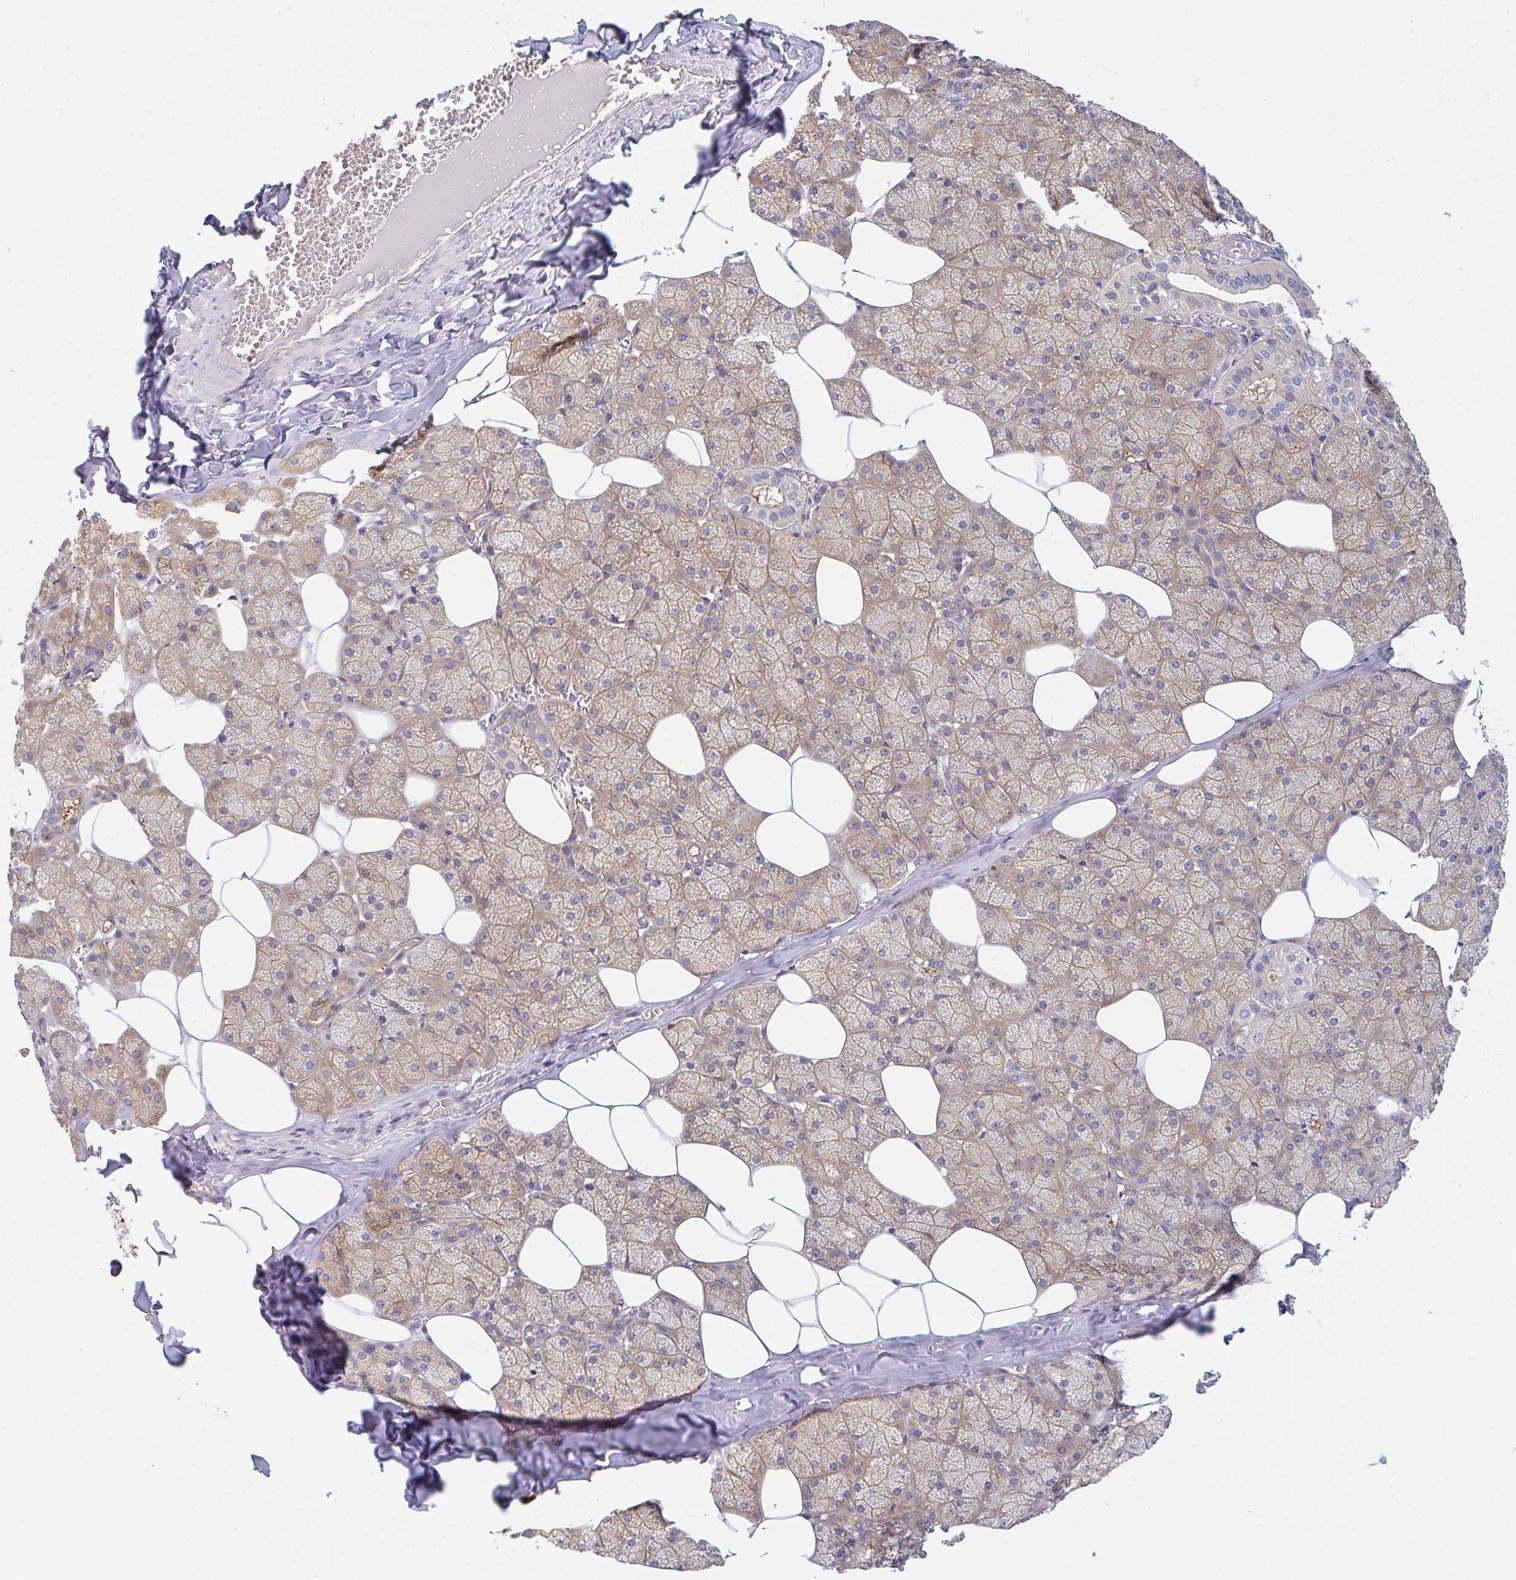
{"staining": {"intensity": "strong", "quantity": "25%-75%", "location": "cytoplasmic/membranous"}, "tissue": "salivary gland", "cell_type": "Glandular cells", "image_type": "normal", "snomed": [{"axis": "morphology", "description": "Normal tissue, NOS"}, {"axis": "topography", "description": "Salivary gland"}, {"axis": "topography", "description": "Peripheral nerve tissue"}], "caption": "Glandular cells display high levels of strong cytoplasmic/membranous staining in approximately 25%-75% of cells in normal human salivary gland.", "gene": "SNX5", "patient": {"sex": "male", "age": 38}}